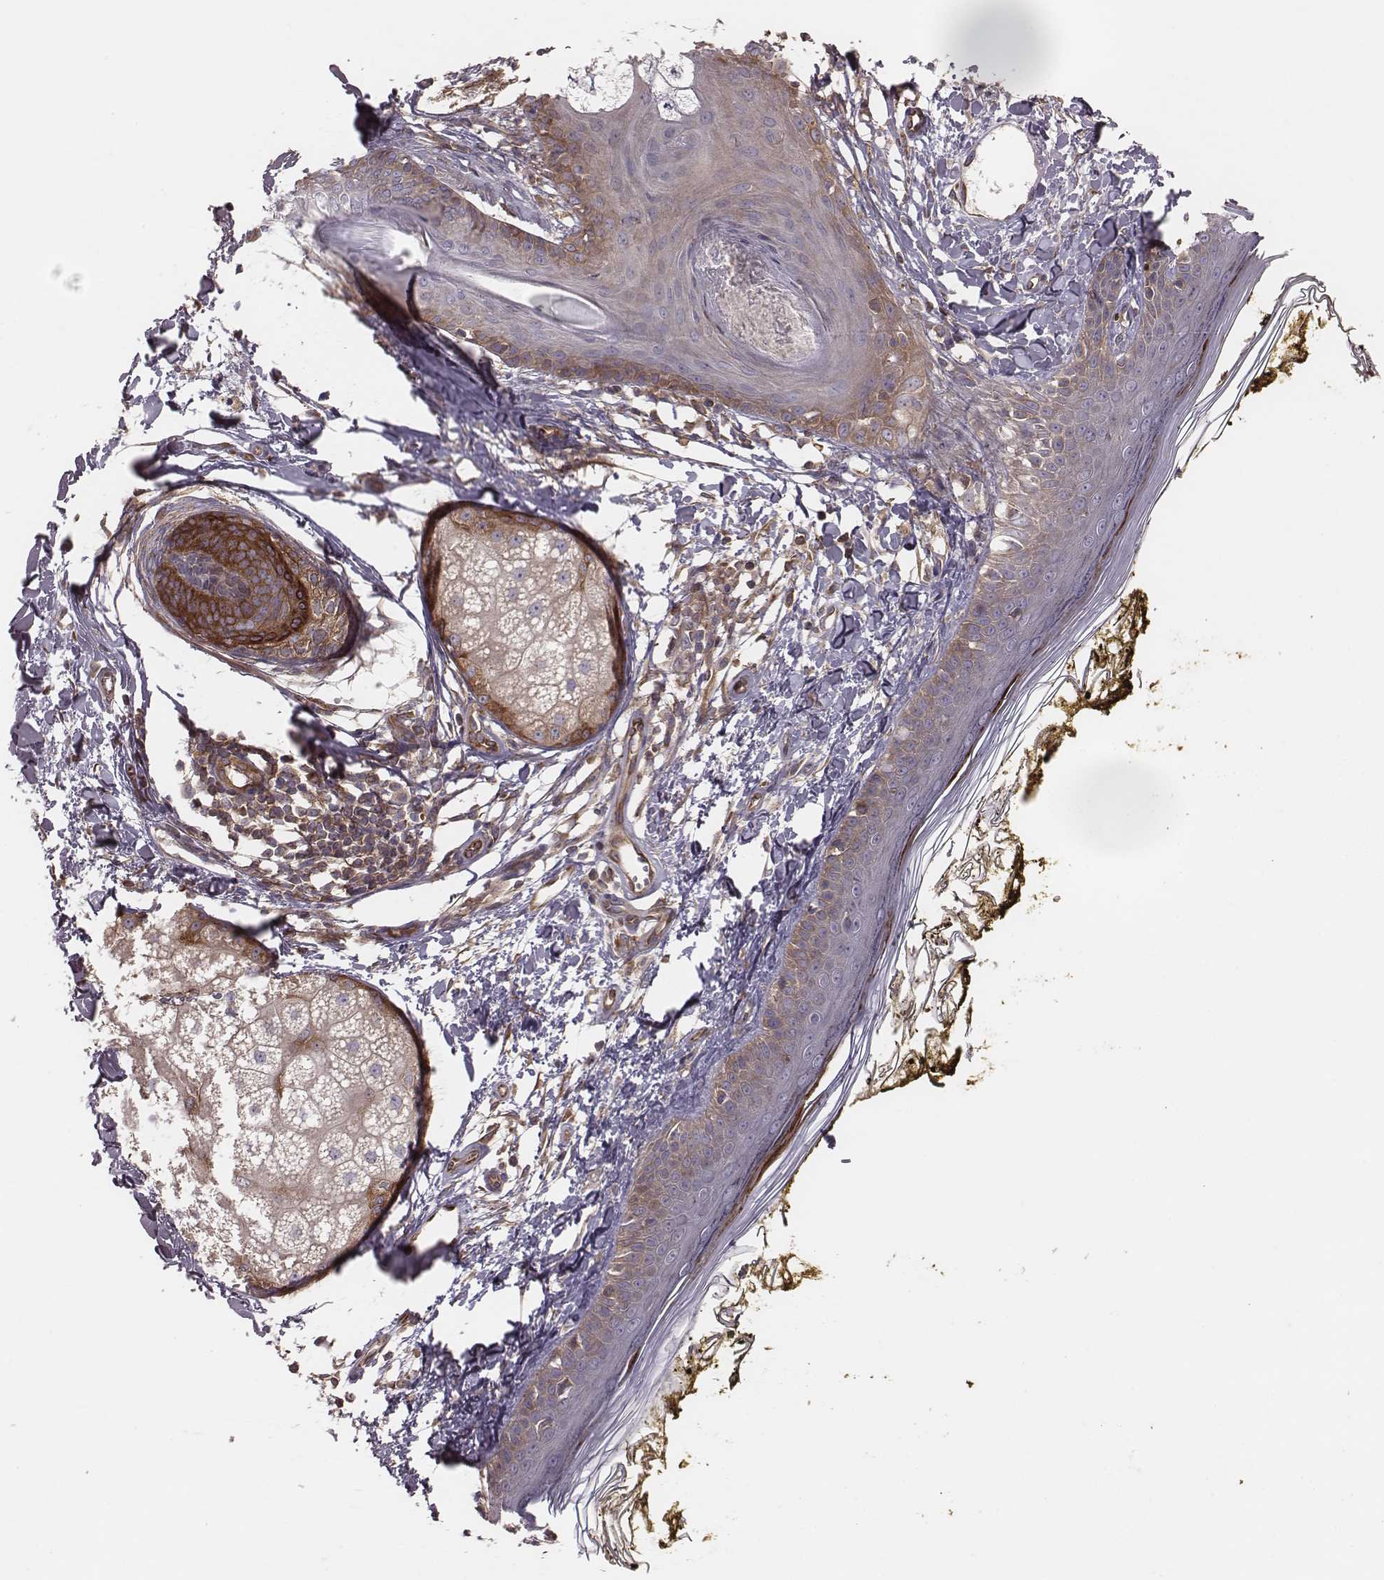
{"staining": {"intensity": "moderate", "quantity": ">75%", "location": "cytoplasmic/membranous"}, "tissue": "skin", "cell_type": "Fibroblasts", "image_type": "normal", "snomed": [{"axis": "morphology", "description": "Normal tissue, NOS"}, {"axis": "topography", "description": "Skin"}], "caption": "Fibroblasts reveal medium levels of moderate cytoplasmic/membranous positivity in approximately >75% of cells in normal skin. (Stains: DAB in brown, nuclei in blue, Microscopy: brightfield microscopy at high magnification).", "gene": "CAD", "patient": {"sex": "male", "age": 76}}